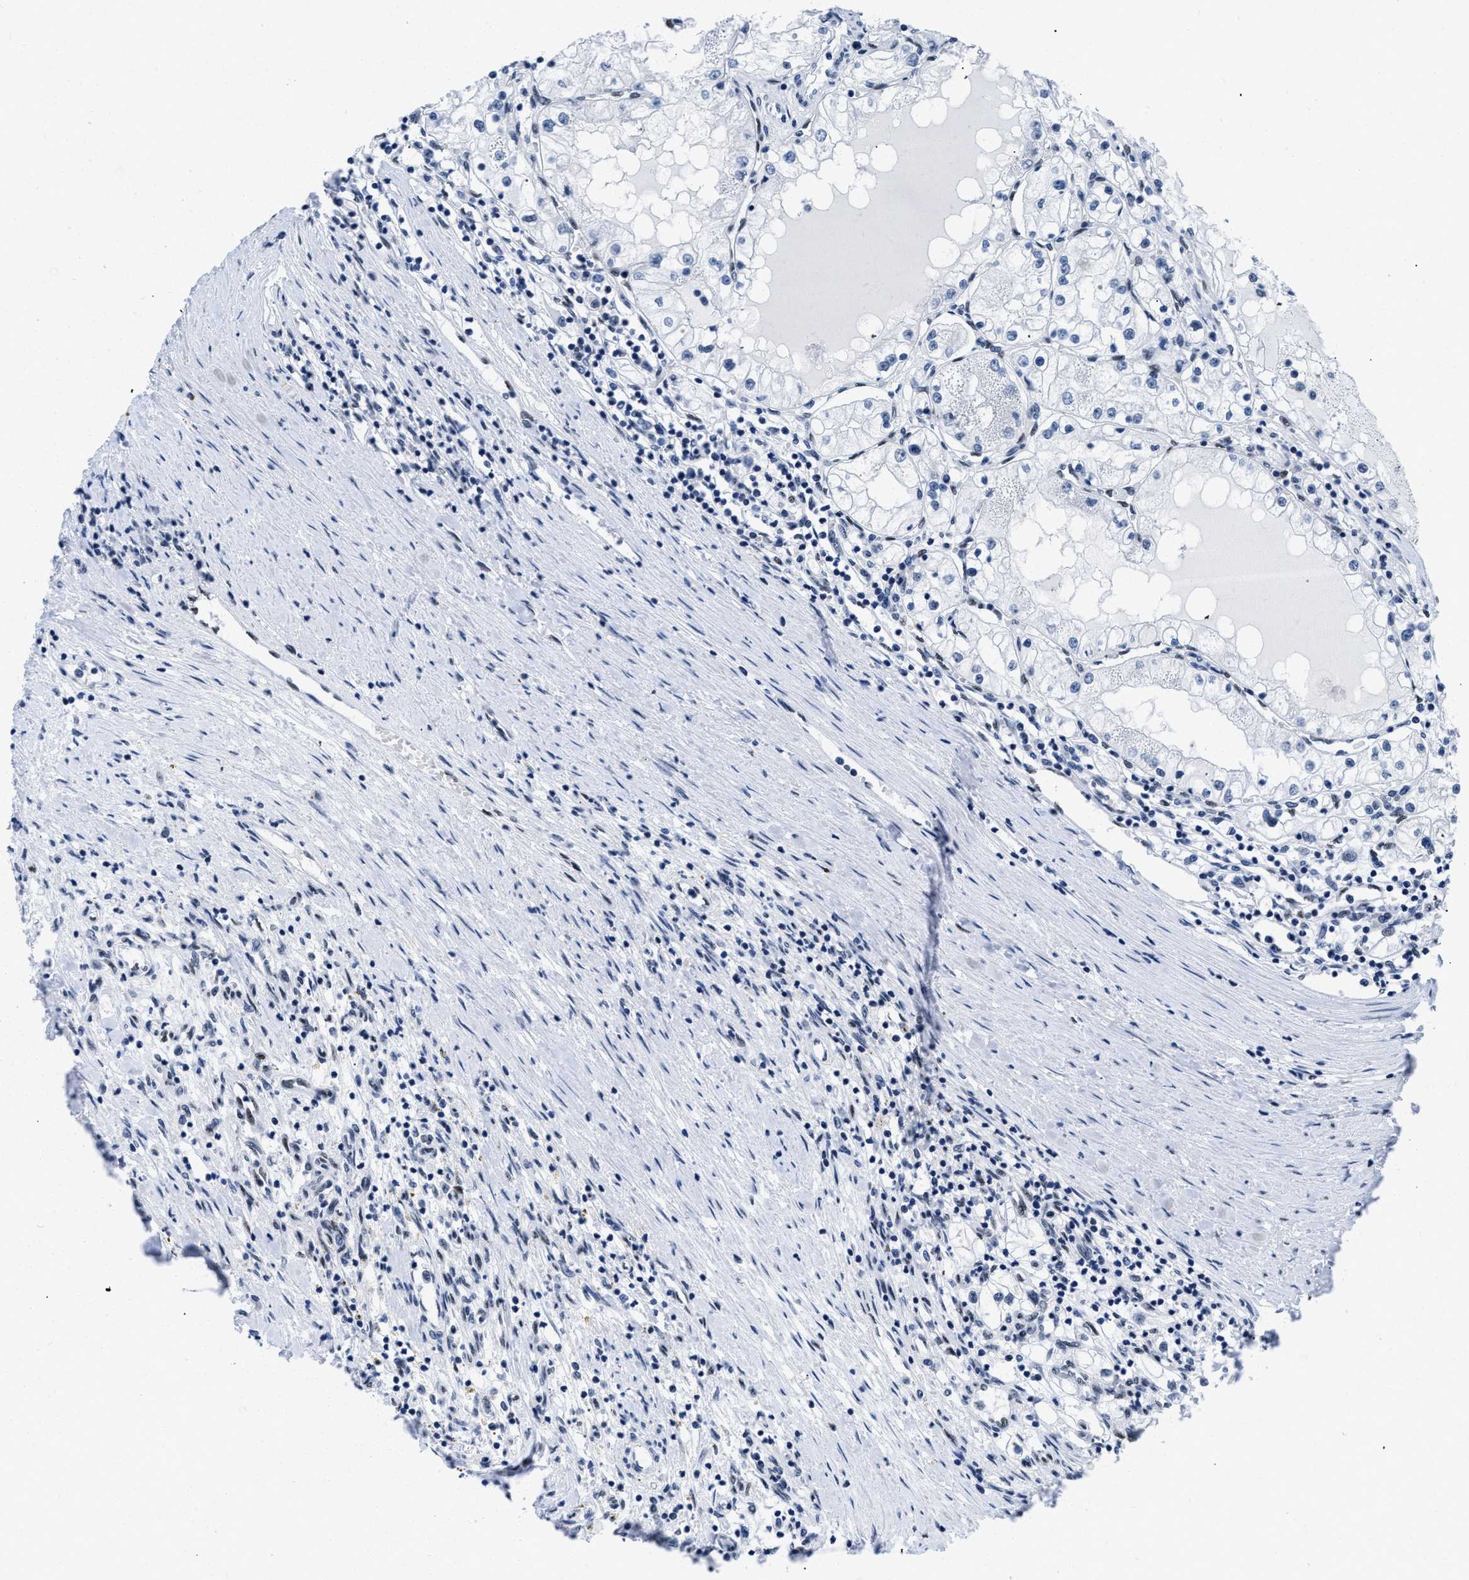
{"staining": {"intensity": "negative", "quantity": "none", "location": "none"}, "tissue": "renal cancer", "cell_type": "Tumor cells", "image_type": "cancer", "snomed": [{"axis": "morphology", "description": "Adenocarcinoma, NOS"}, {"axis": "topography", "description": "Kidney"}], "caption": "This histopathology image is of renal cancer stained with IHC to label a protein in brown with the nuclei are counter-stained blue. There is no positivity in tumor cells.", "gene": "CTBP1", "patient": {"sex": "male", "age": 68}}